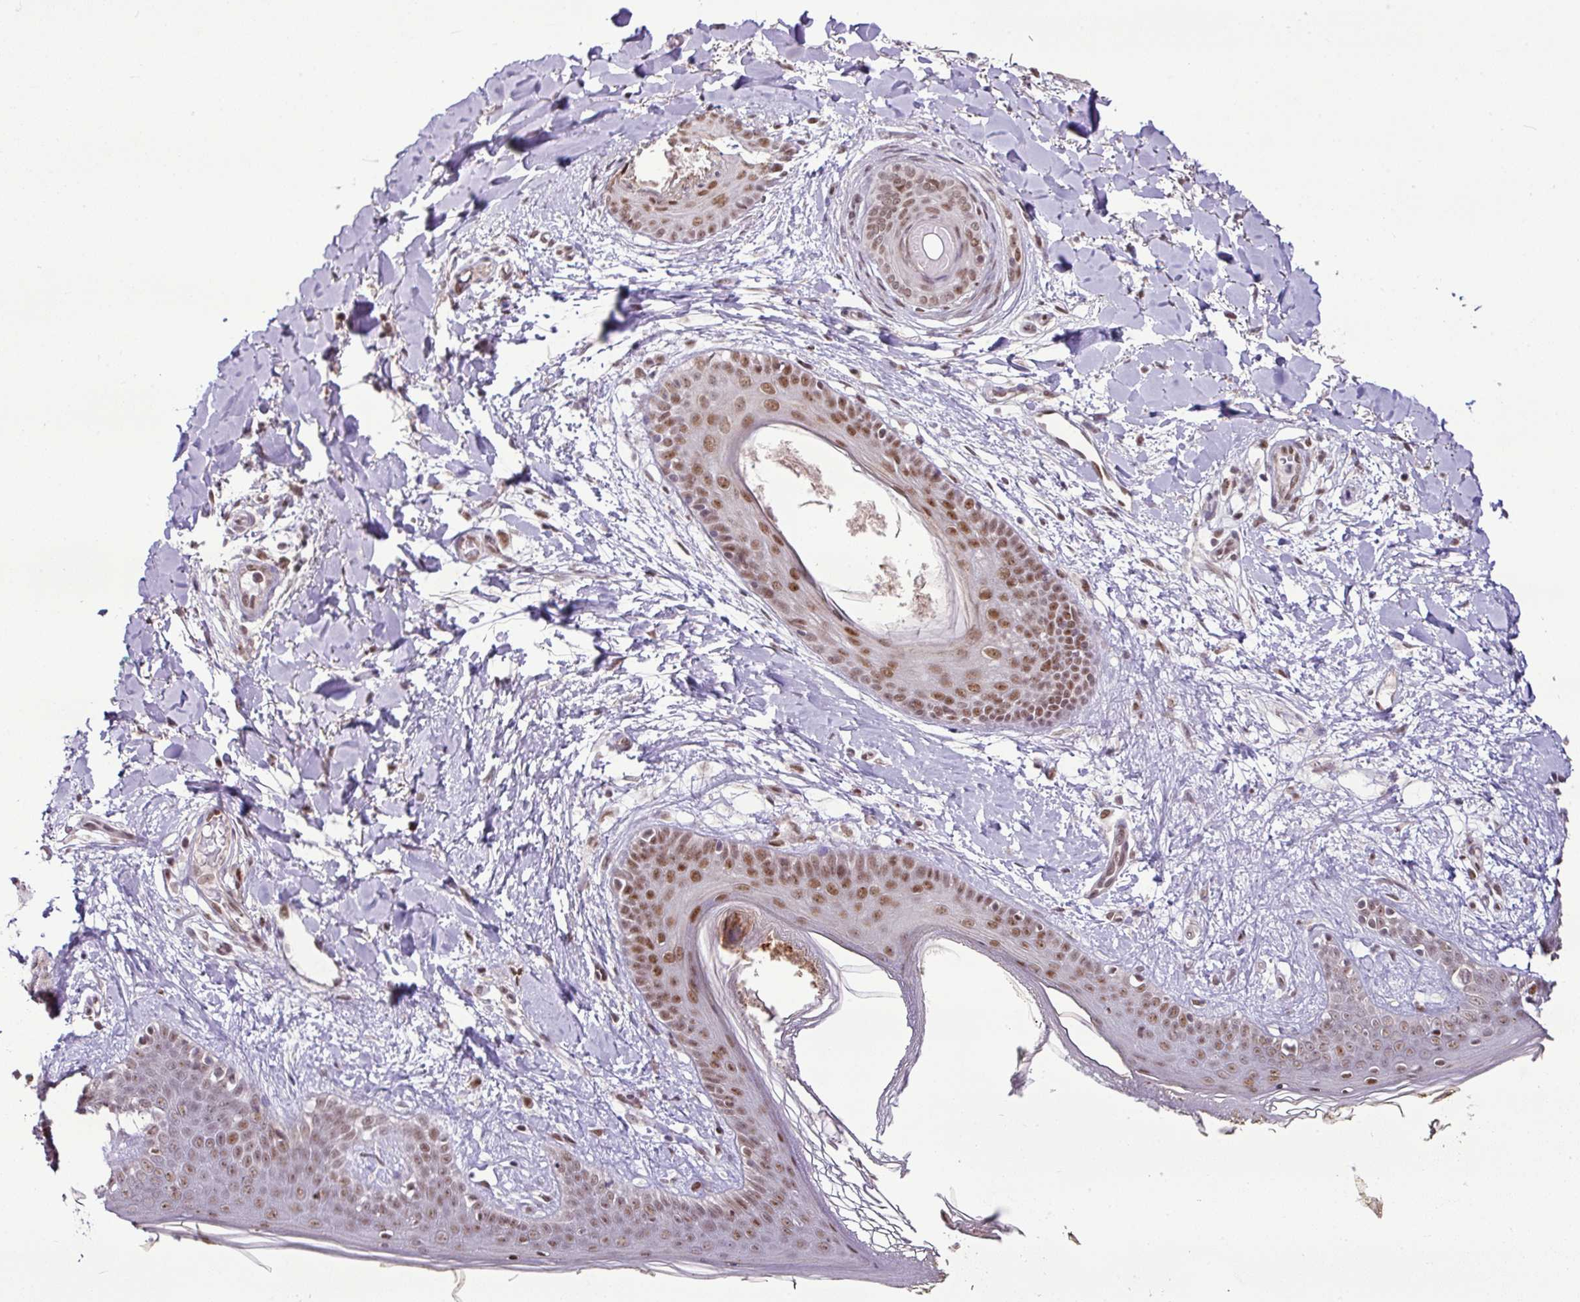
{"staining": {"intensity": "moderate", "quantity": "25%-75%", "location": "nuclear"}, "tissue": "skin", "cell_type": "Fibroblasts", "image_type": "normal", "snomed": [{"axis": "morphology", "description": "Normal tissue, NOS"}, {"axis": "topography", "description": "Skin"}], "caption": "High-magnification brightfield microscopy of unremarkable skin stained with DAB (brown) and counterstained with hematoxylin (blue). fibroblasts exhibit moderate nuclear expression is appreciated in about25%-75% of cells. (Brightfield microscopy of DAB IHC at high magnification).", "gene": "PGAP4", "patient": {"sex": "female", "age": 34}}